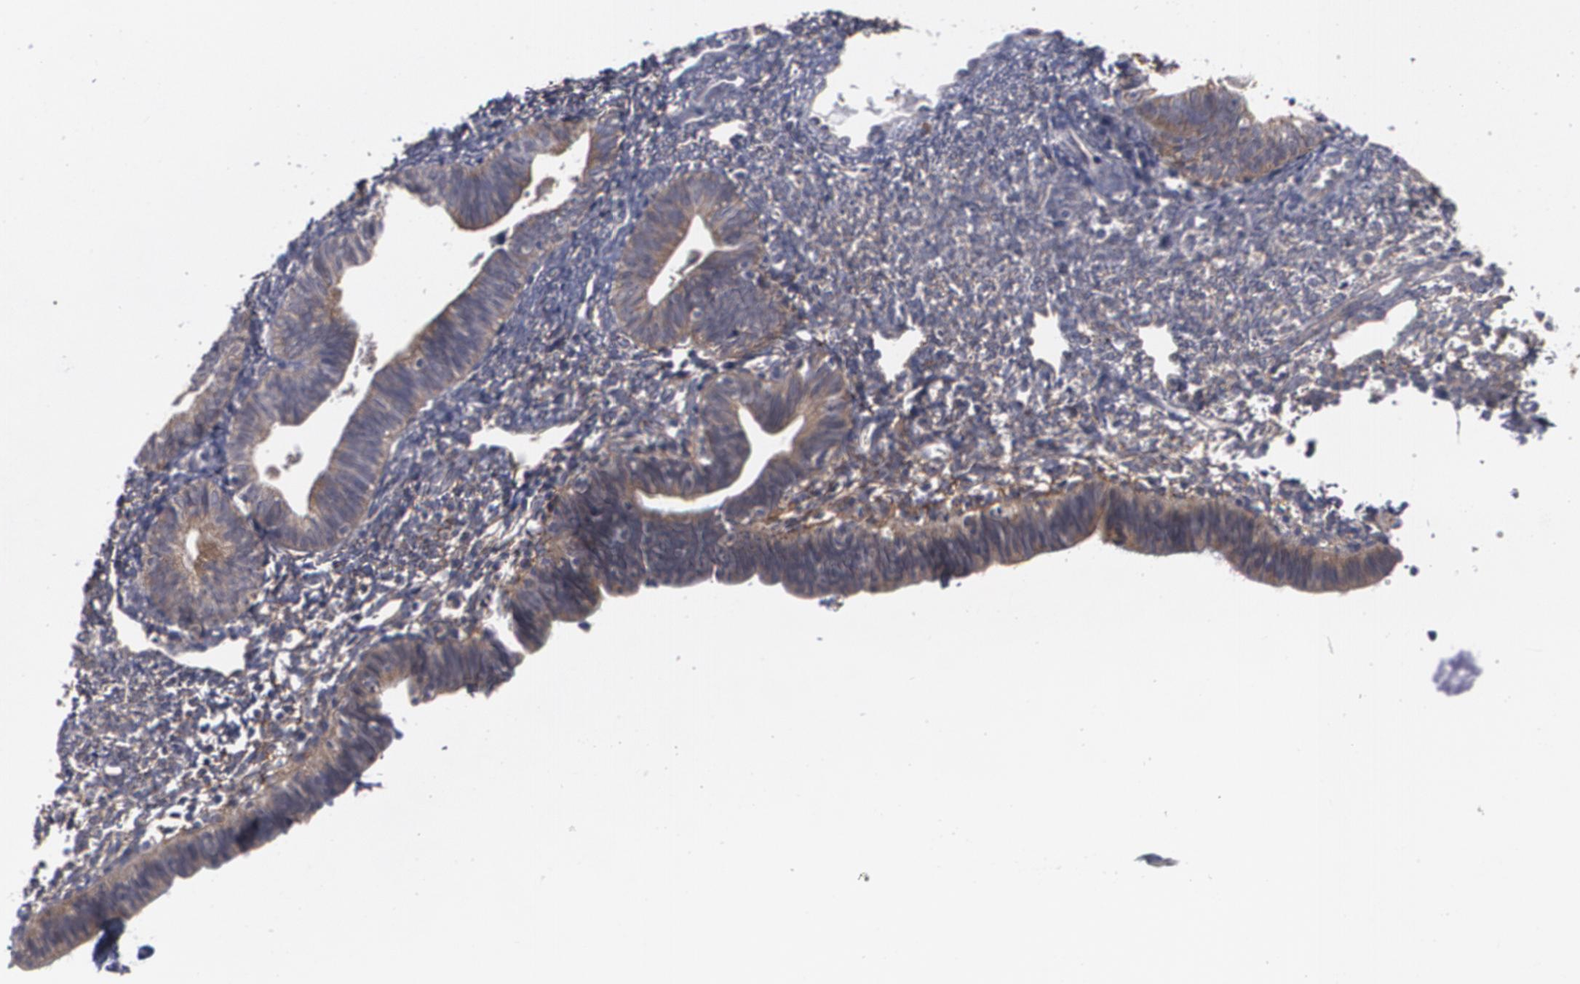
{"staining": {"intensity": "weak", "quantity": "25%-75%", "location": "cytoplasmic/membranous"}, "tissue": "endometrium", "cell_type": "Cells in endometrial stroma", "image_type": "normal", "snomed": [{"axis": "morphology", "description": "Normal tissue, NOS"}, {"axis": "topography", "description": "Endometrium"}], "caption": "Immunohistochemistry (IHC) histopathology image of normal endometrium stained for a protein (brown), which shows low levels of weak cytoplasmic/membranous expression in approximately 25%-75% of cells in endometrial stroma.", "gene": "BMP6", "patient": {"sex": "female", "age": 61}}